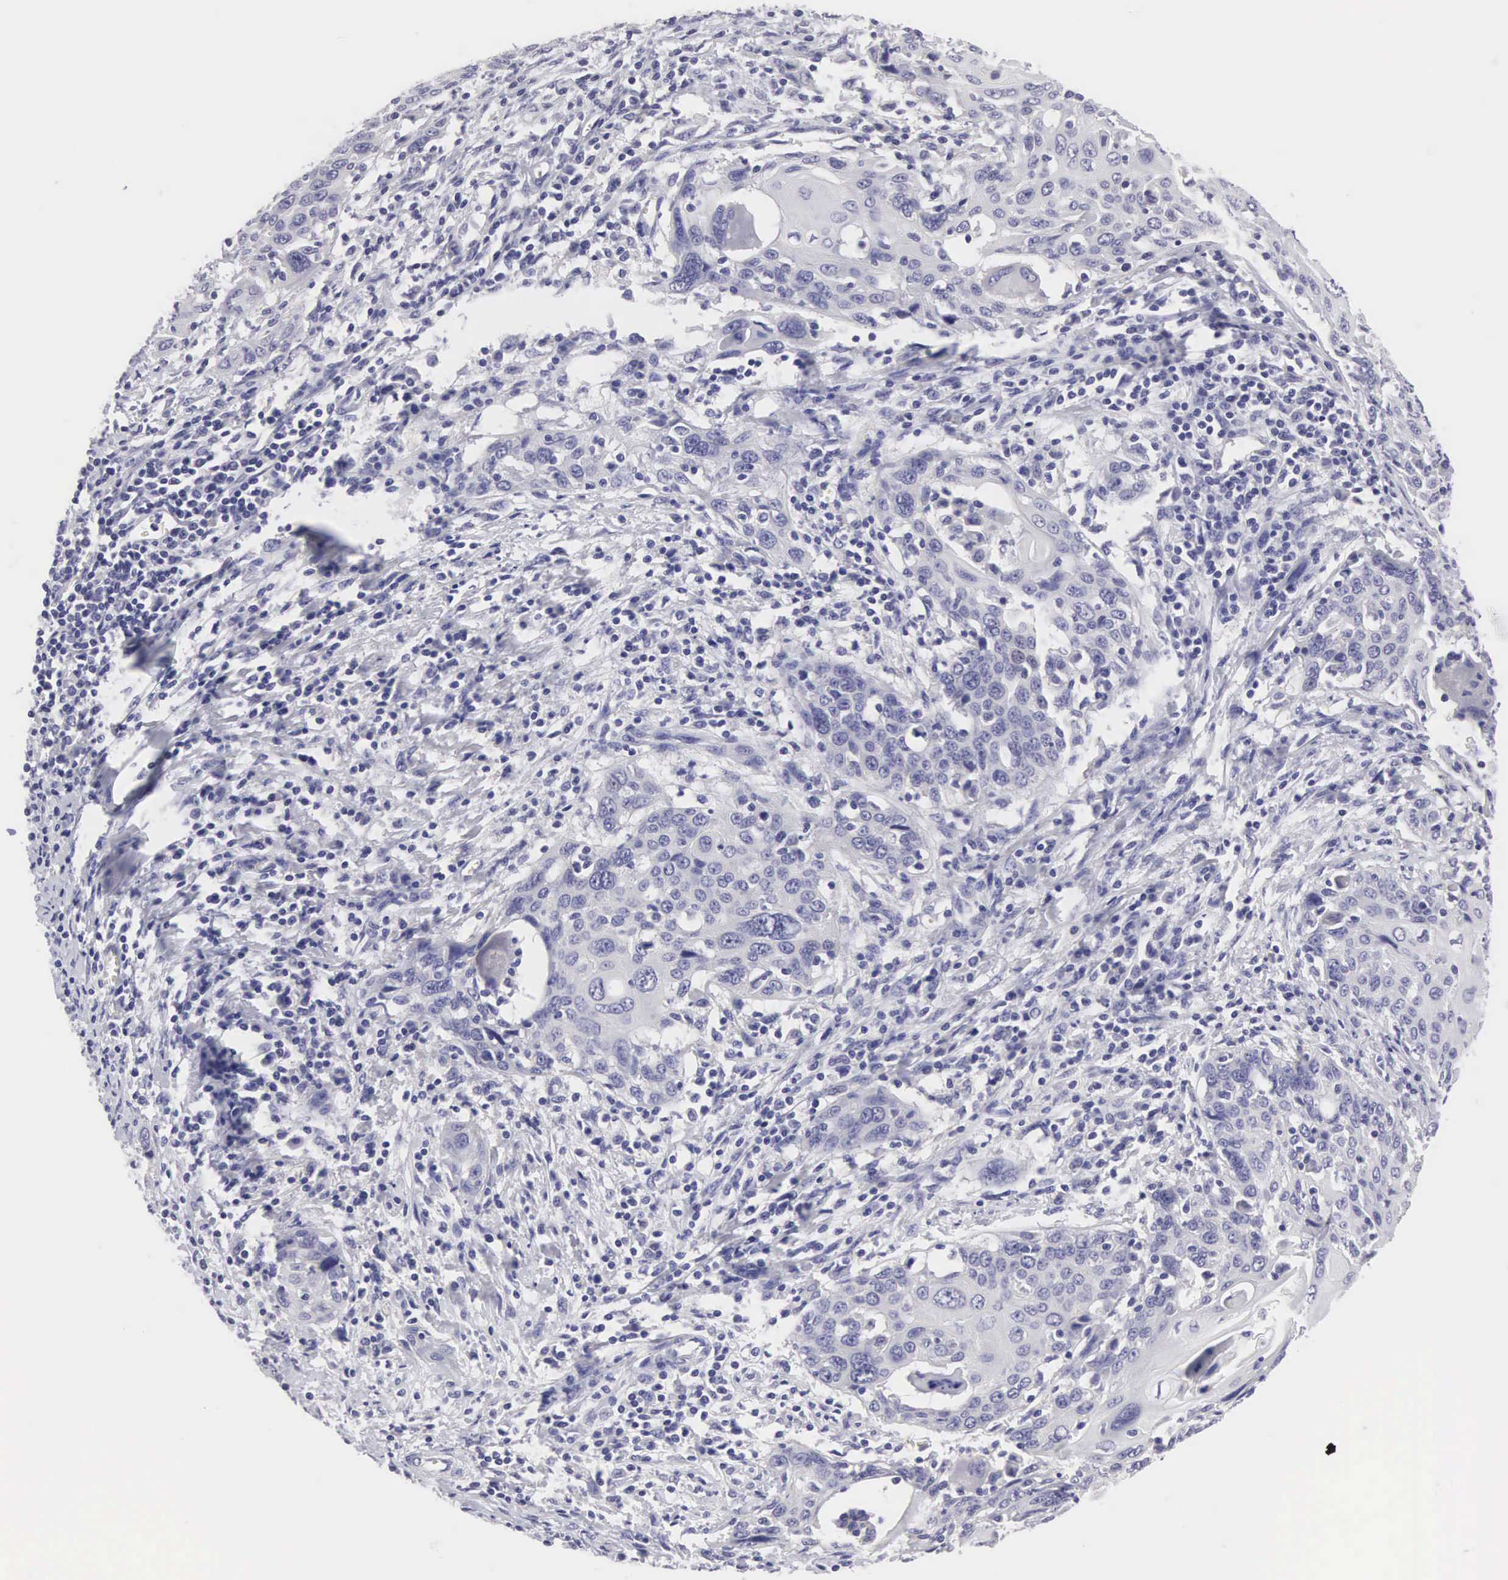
{"staining": {"intensity": "negative", "quantity": "none", "location": "none"}, "tissue": "cervical cancer", "cell_type": "Tumor cells", "image_type": "cancer", "snomed": [{"axis": "morphology", "description": "Squamous cell carcinoma, NOS"}, {"axis": "topography", "description": "Cervix"}], "caption": "An immunohistochemistry image of cervical cancer is shown. There is no staining in tumor cells of cervical cancer.", "gene": "SLITRK4", "patient": {"sex": "female", "age": 54}}